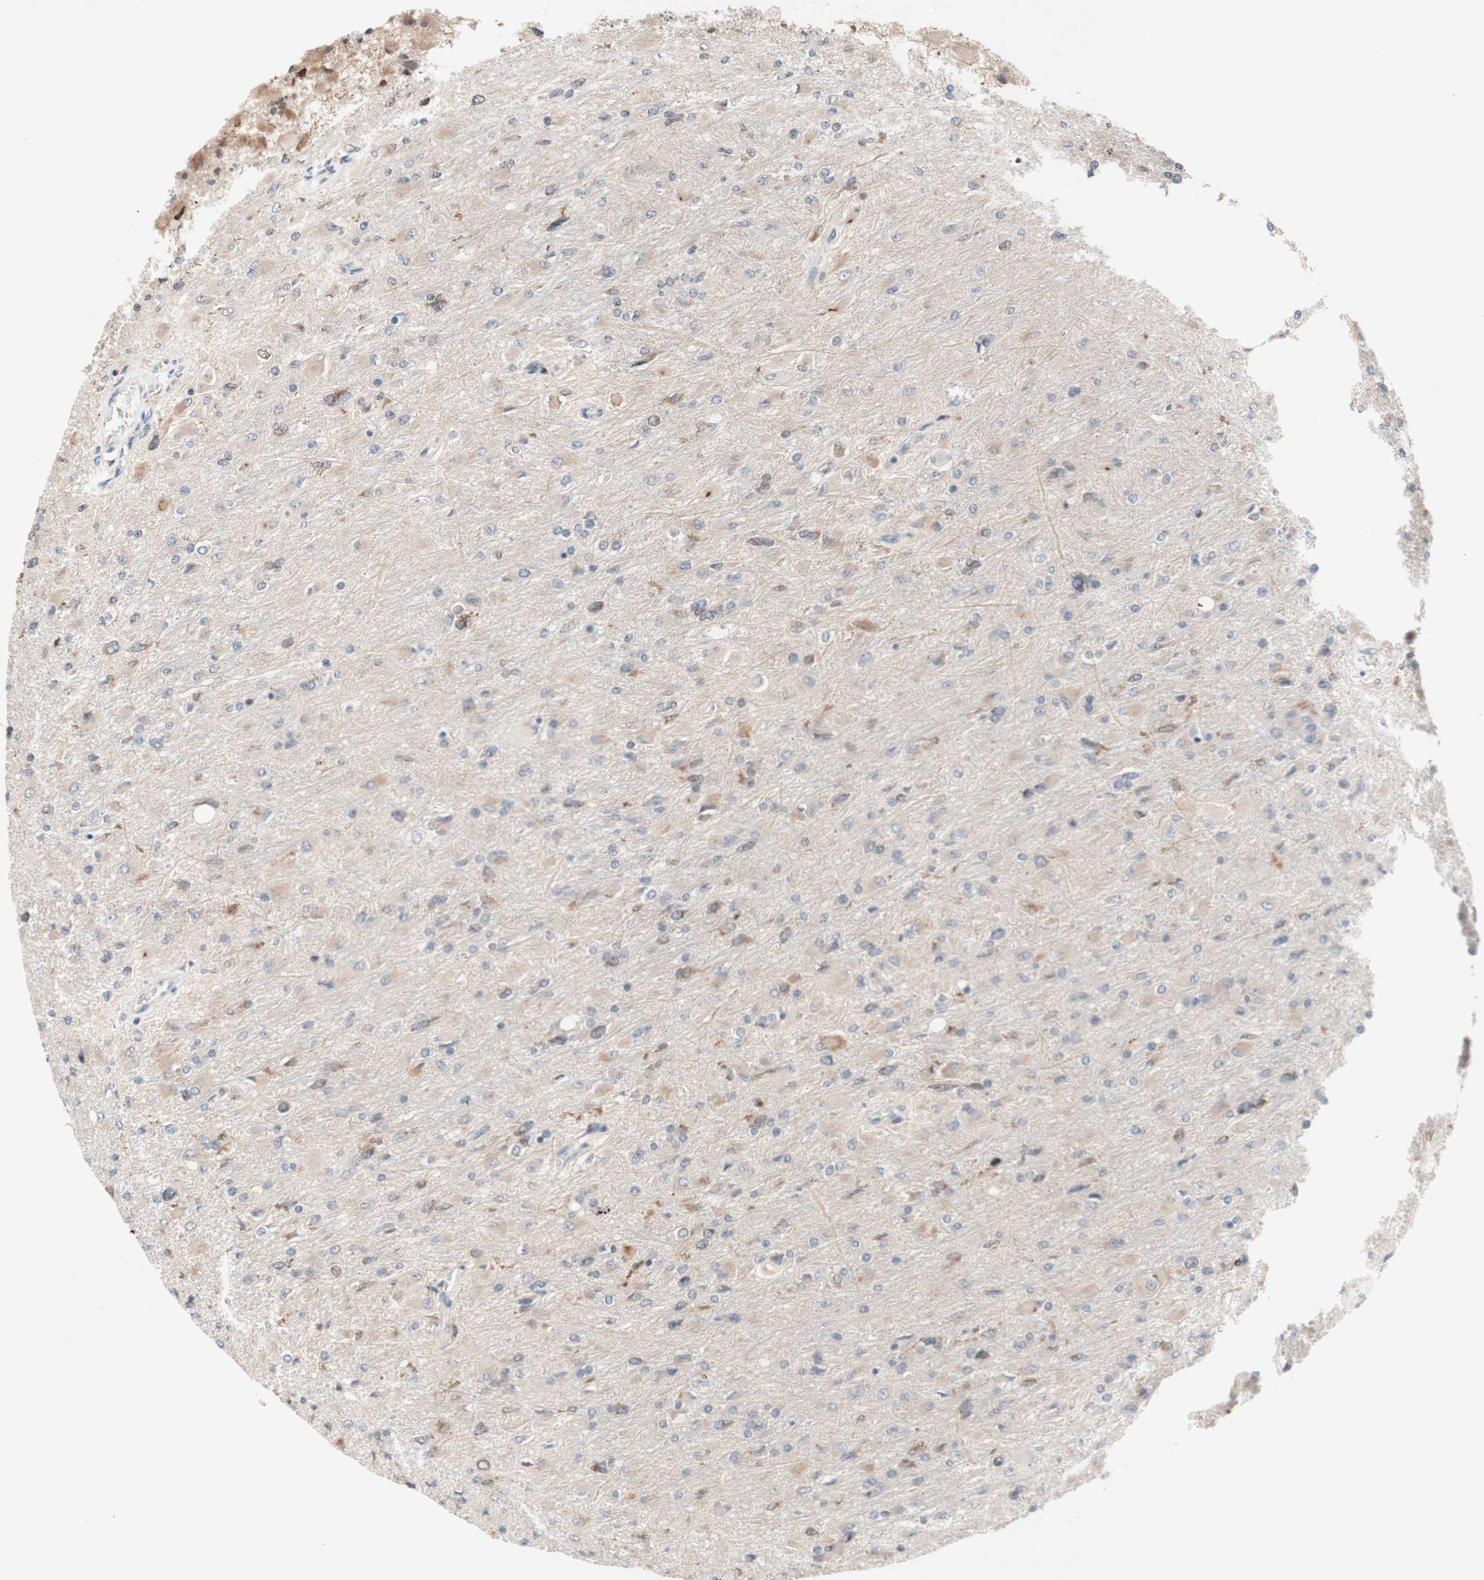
{"staining": {"intensity": "weak", "quantity": "<25%", "location": "cytoplasmic/membranous"}, "tissue": "glioma", "cell_type": "Tumor cells", "image_type": "cancer", "snomed": [{"axis": "morphology", "description": "Glioma, malignant, High grade"}, {"axis": "topography", "description": "Cerebral cortex"}], "caption": "Micrograph shows no protein expression in tumor cells of glioma tissue. (Brightfield microscopy of DAB IHC at high magnification).", "gene": "CD55", "patient": {"sex": "female", "age": 36}}